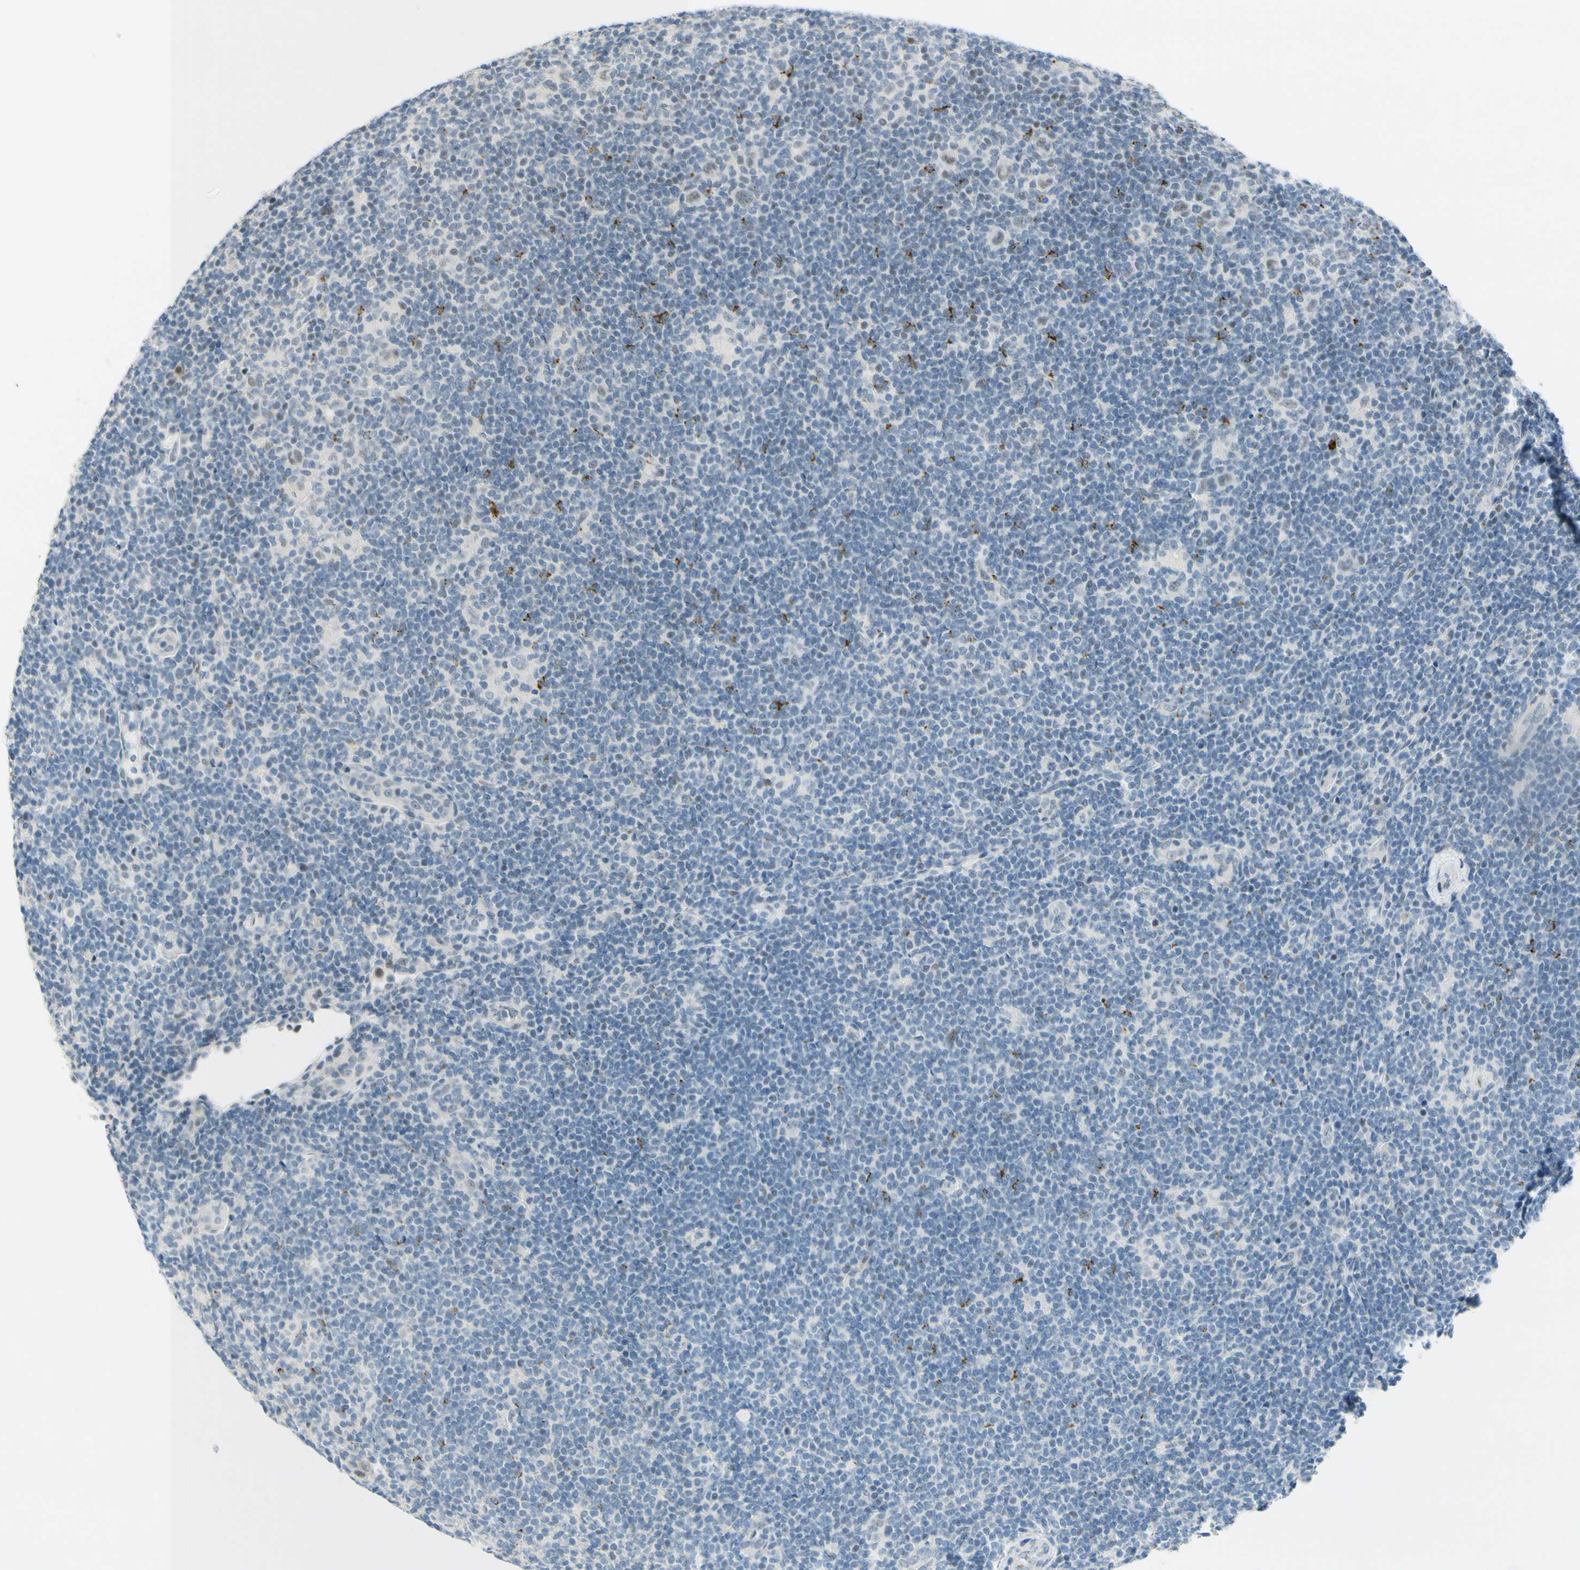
{"staining": {"intensity": "weak", "quantity": "25%-75%", "location": "nuclear"}, "tissue": "lymphoma", "cell_type": "Tumor cells", "image_type": "cancer", "snomed": [{"axis": "morphology", "description": "Hodgkin's disease, NOS"}, {"axis": "topography", "description": "Lymph node"}], "caption": "Protein staining shows weak nuclear positivity in approximately 25%-75% of tumor cells in Hodgkin's disease. Using DAB (brown) and hematoxylin (blue) stains, captured at high magnification using brightfield microscopy.", "gene": "B4GALNT1", "patient": {"sex": "female", "age": 57}}